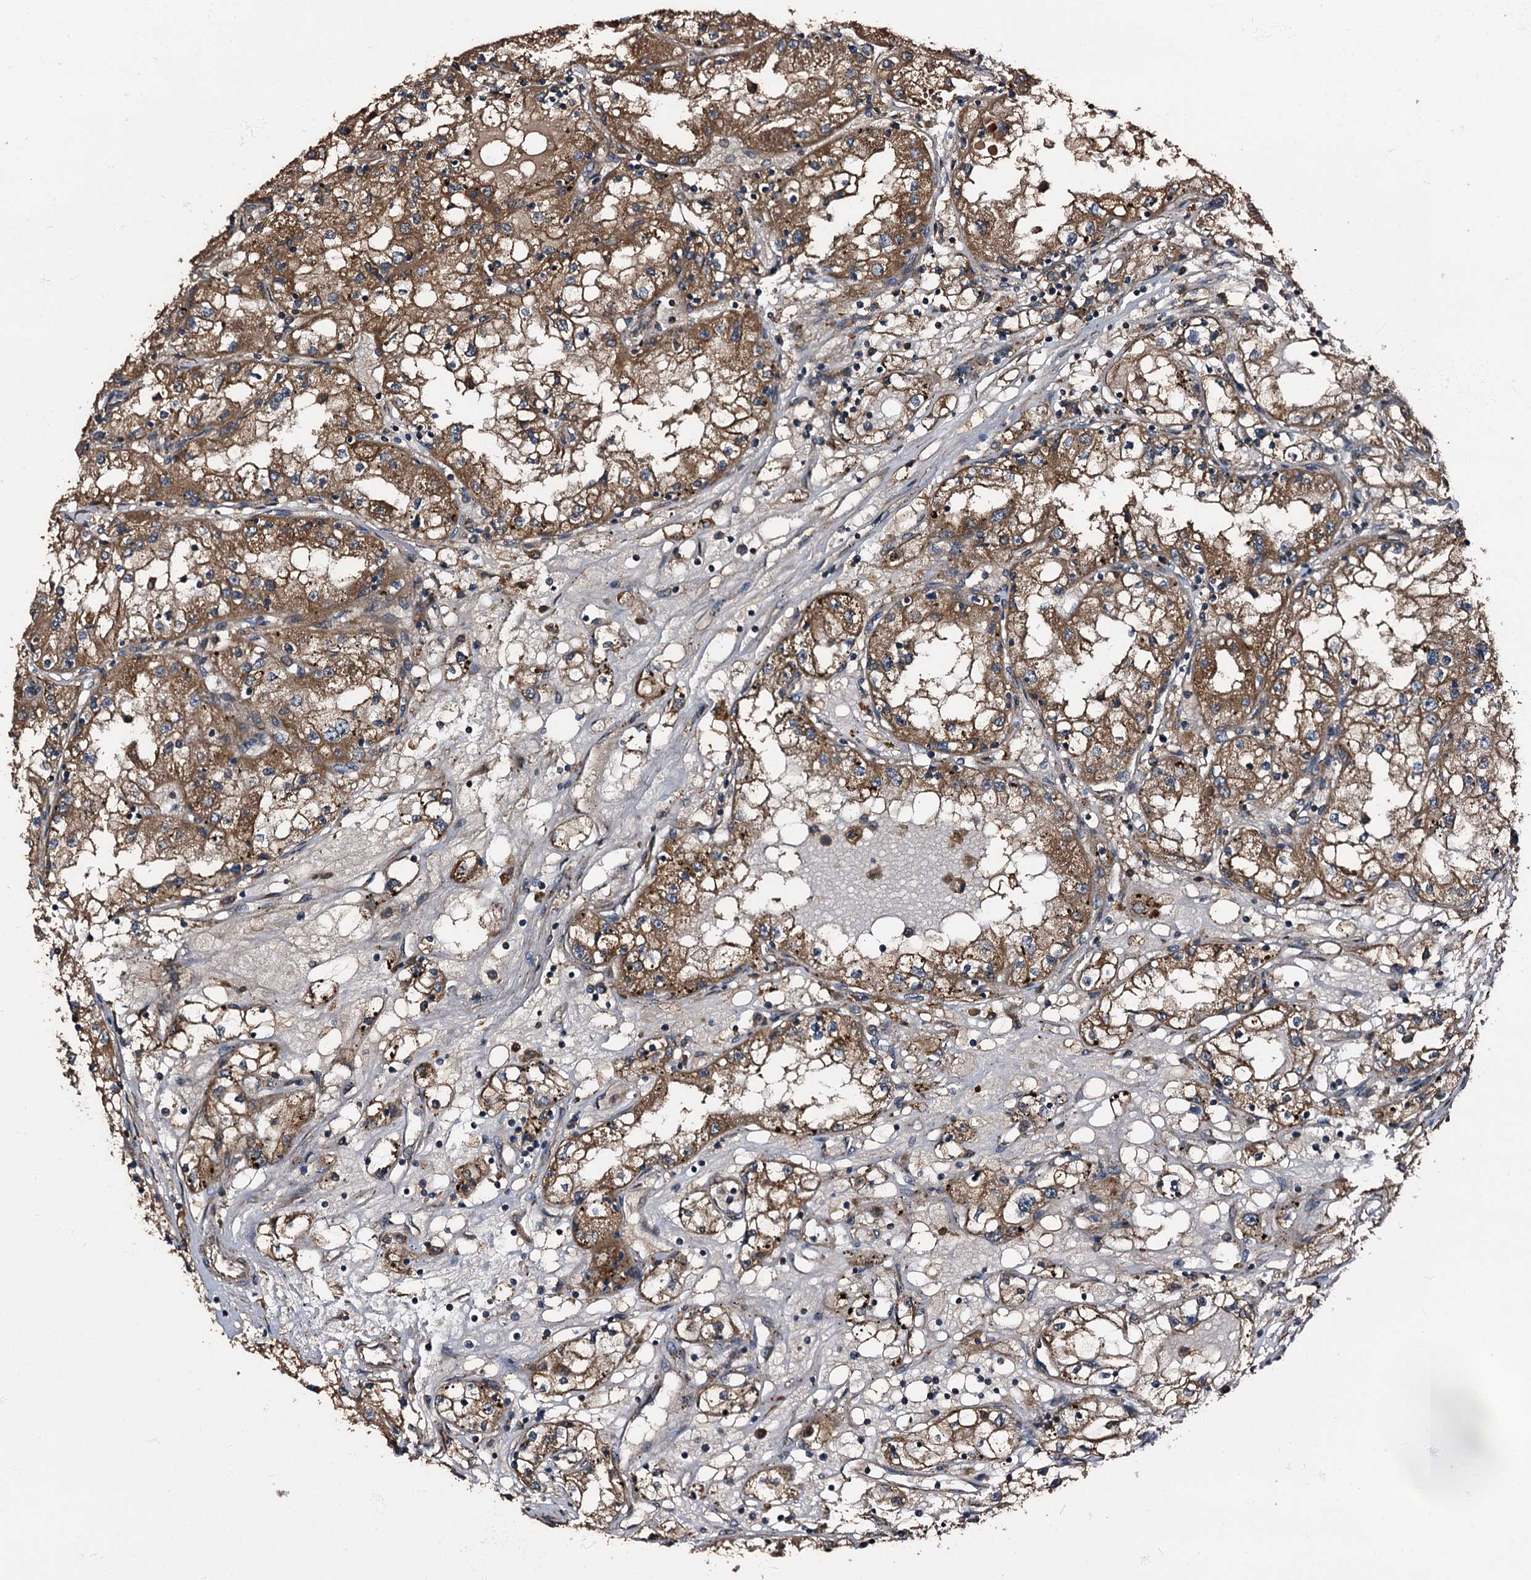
{"staining": {"intensity": "moderate", "quantity": ">75%", "location": "cytoplasmic/membranous"}, "tissue": "renal cancer", "cell_type": "Tumor cells", "image_type": "cancer", "snomed": [{"axis": "morphology", "description": "Adenocarcinoma, NOS"}, {"axis": "topography", "description": "Kidney"}], "caption": "Moderate cytoplasmic/membranous protein expression is appreciated in approximately >75% of tumor cells in renal cancer. Ihc stains the protein of interest in brown and the nuclei are stained blue.", "gene": "PEX5", "patient": {"sex": "male", "age": 56}}